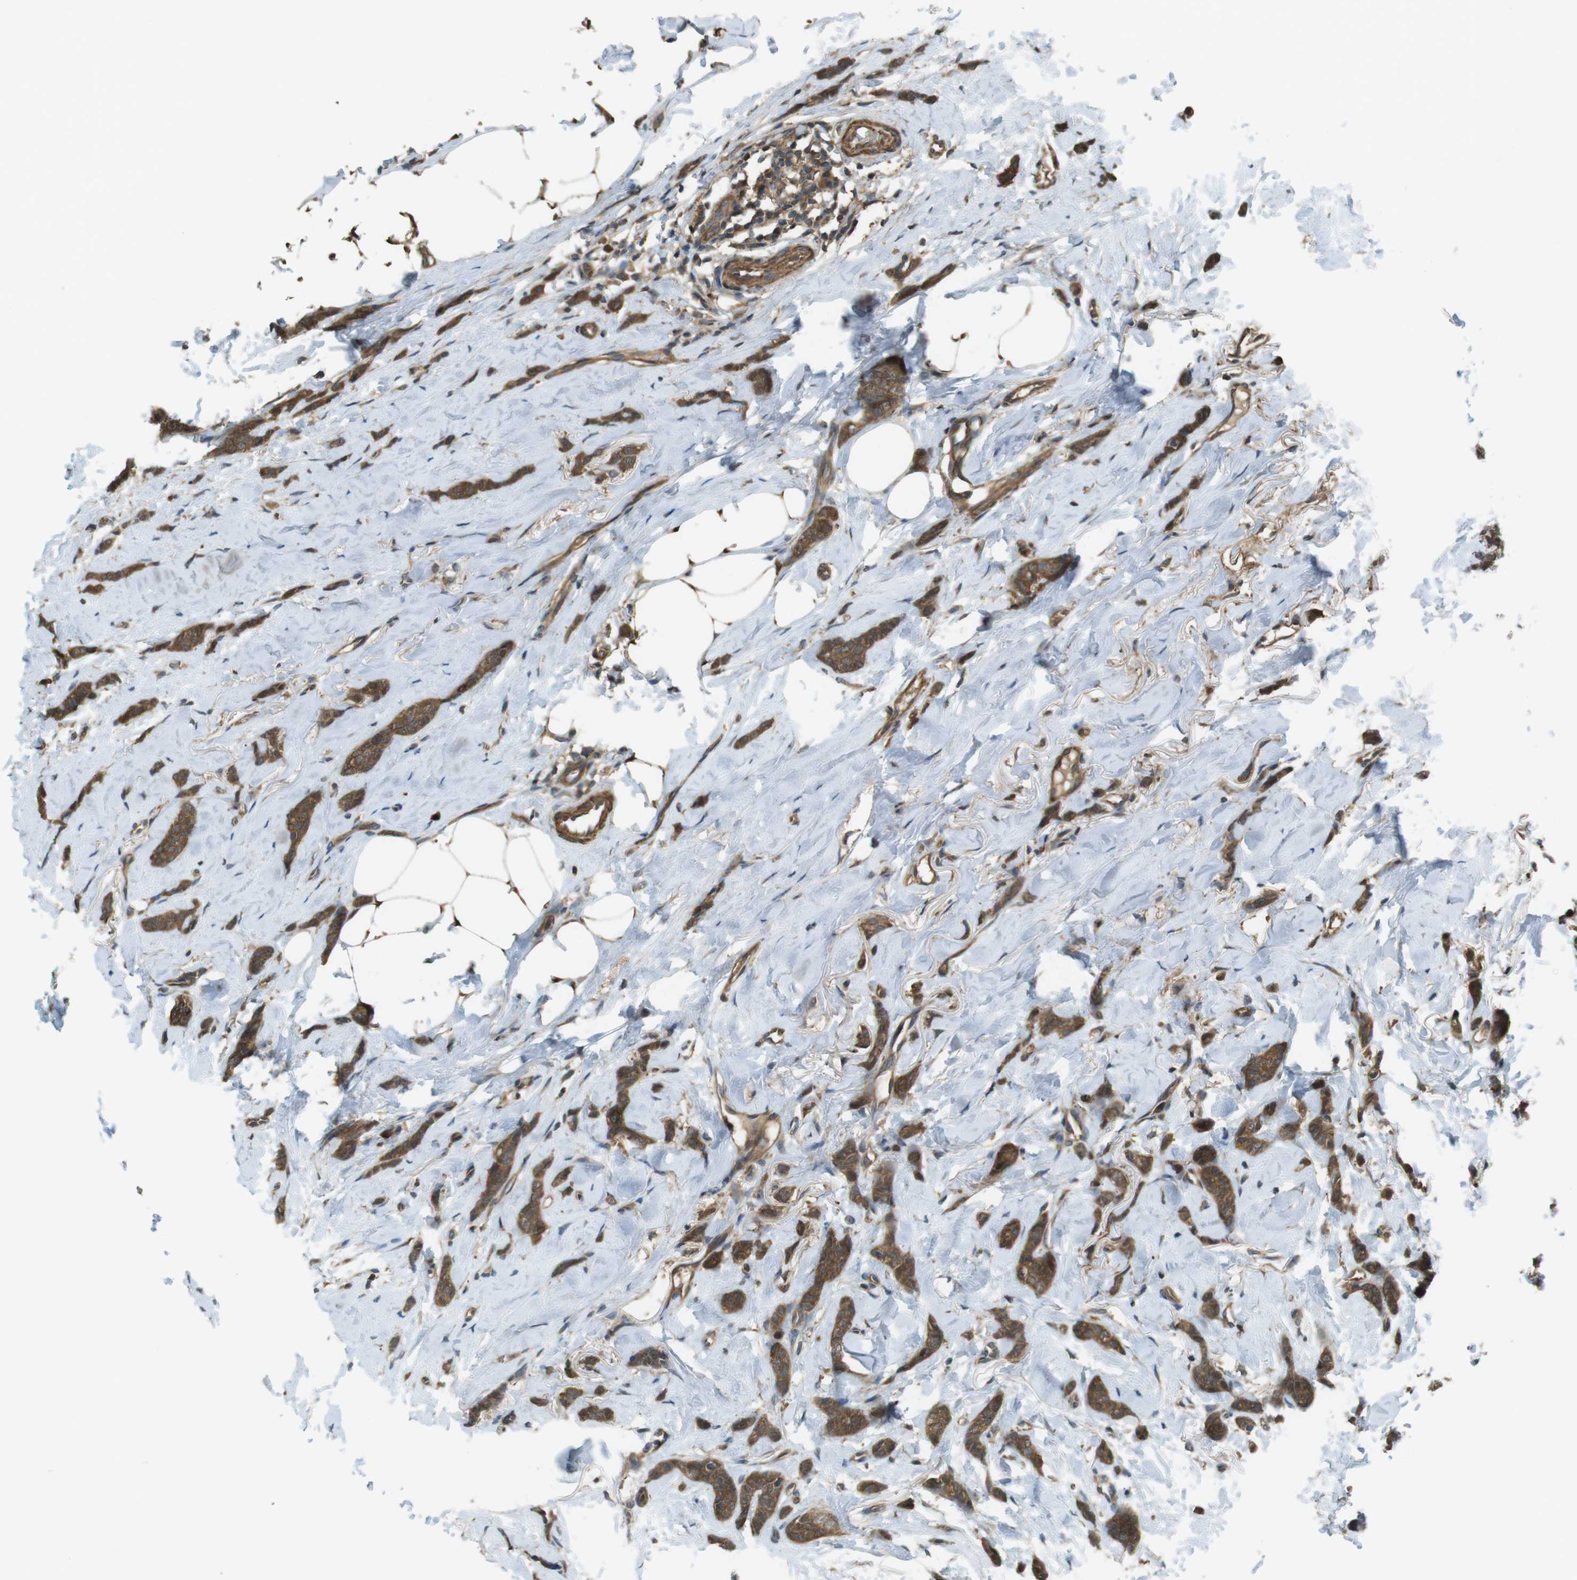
{"staining": {"intensity": "strong", "quantity": ">75%", "location": "cytoplasmic/membranous"}, "tissue": "breast cancer", "cell_type": "Tumor cells", "image_type": "cancer", "snomed": [{"axis": "morphology", "description": "Lobular carcinoma"}, {"axis": "topography", "description": "Skin"}, {"axis": "topography", "description": "Breast"}], "caption": "An IHC image of tumor tissue is shown. Protein staining in brown labels strong cytoplasmic/membranous positivity in lobular carcinoma (breast) within tumor cells.", "gene": "LRRC3B", "patient": {"sex": "female", "age": 46}}